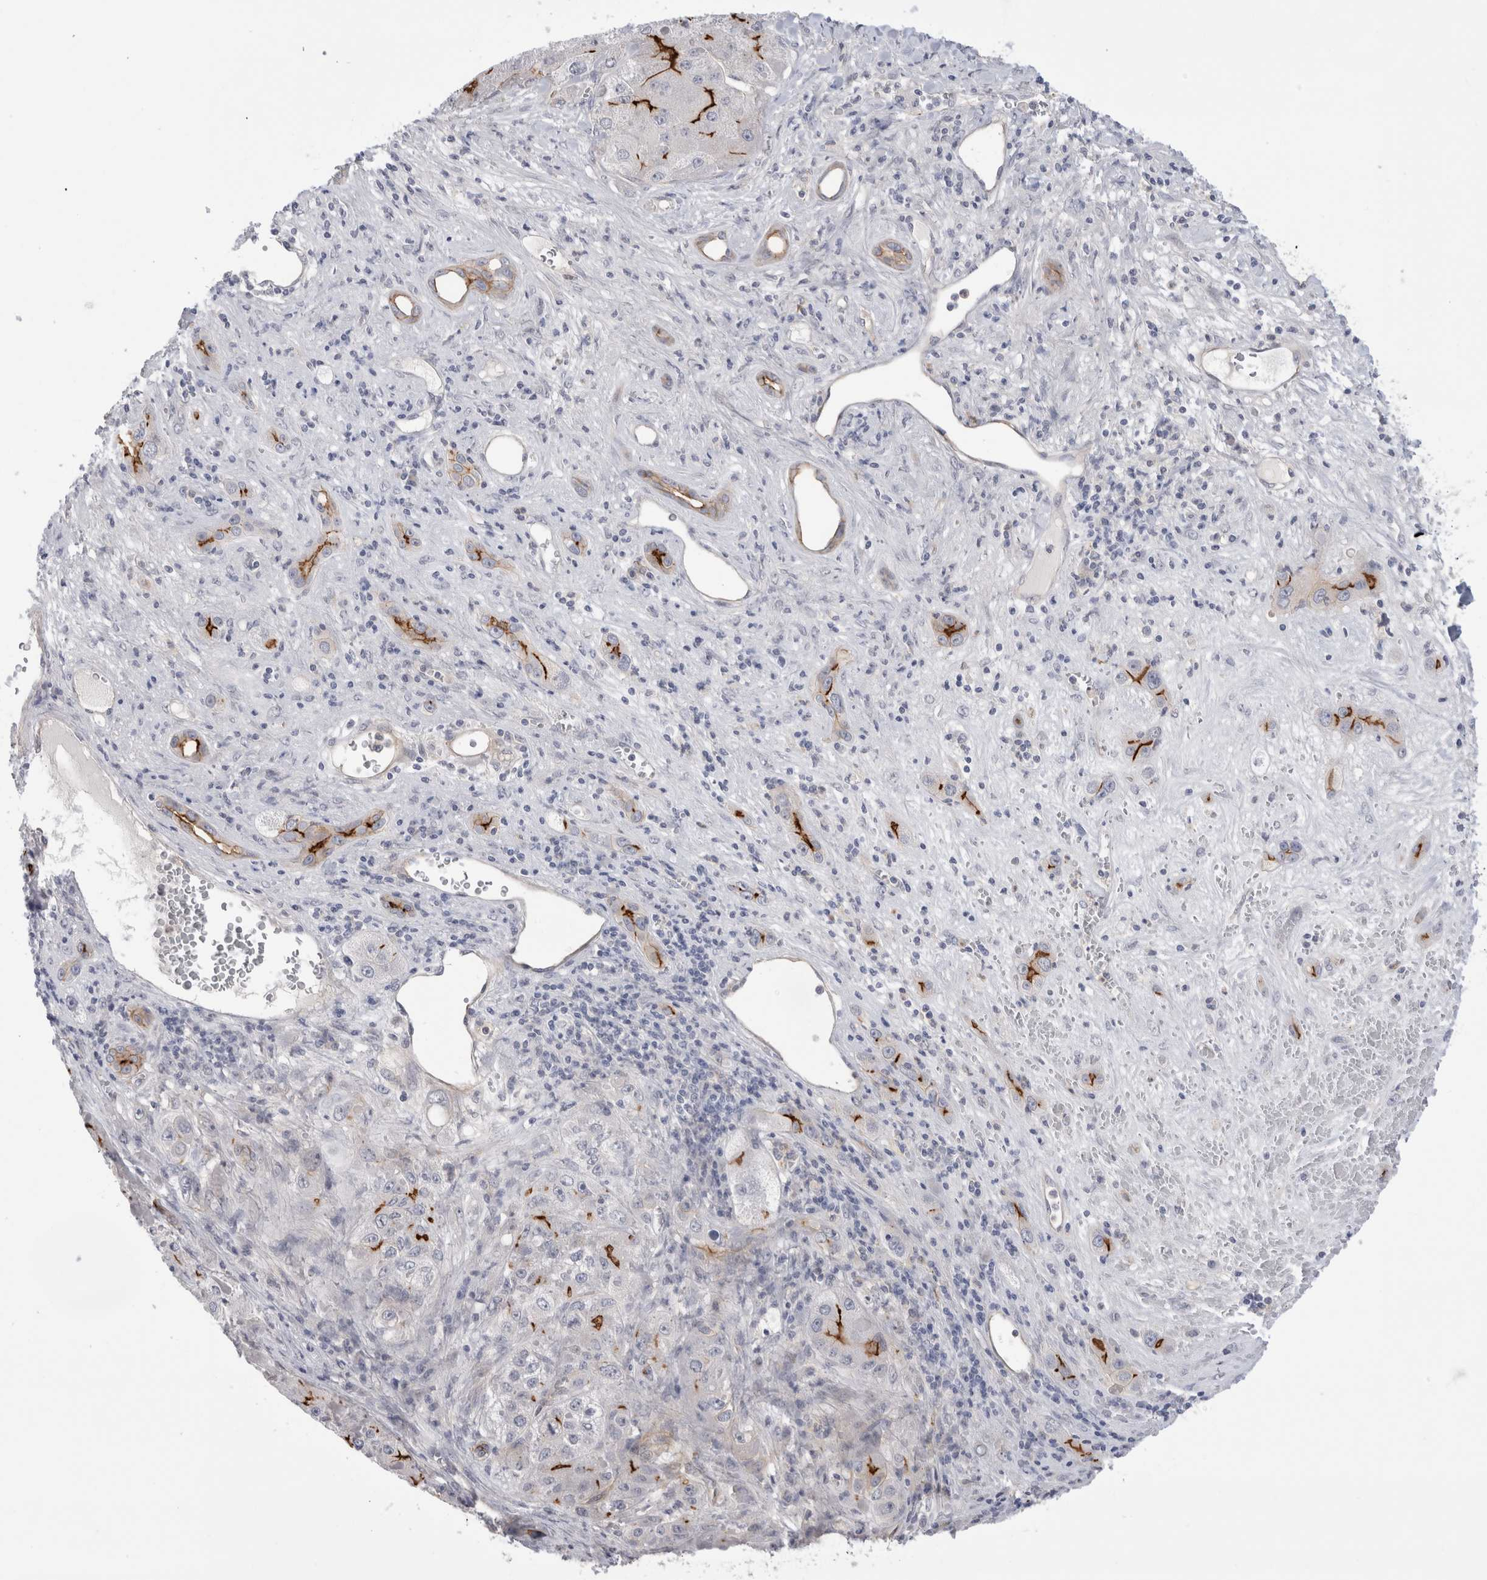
{"staining": {"intensity": "strong", "quantity": "<25%", "location": "cytoplasmic/membranous"}, "tissue": "liver cancer", "cell_type": "Tumor cells", "image_type": "cancer", "snomed": [{"axis": "morphology", "description": "Carcinoma, Hepatocellular, NOS"}, {"axis": "topography", "description": "Liver"}], "caption": "Human liver cancer (hepatocellular carcinoma) stained for a protein (brown) displays strong cytoplasmic/membranous positive expression in about <25% of tumor cells.", "gene": "VANGL1", "patient": {"sex": "female", "age": 73}}